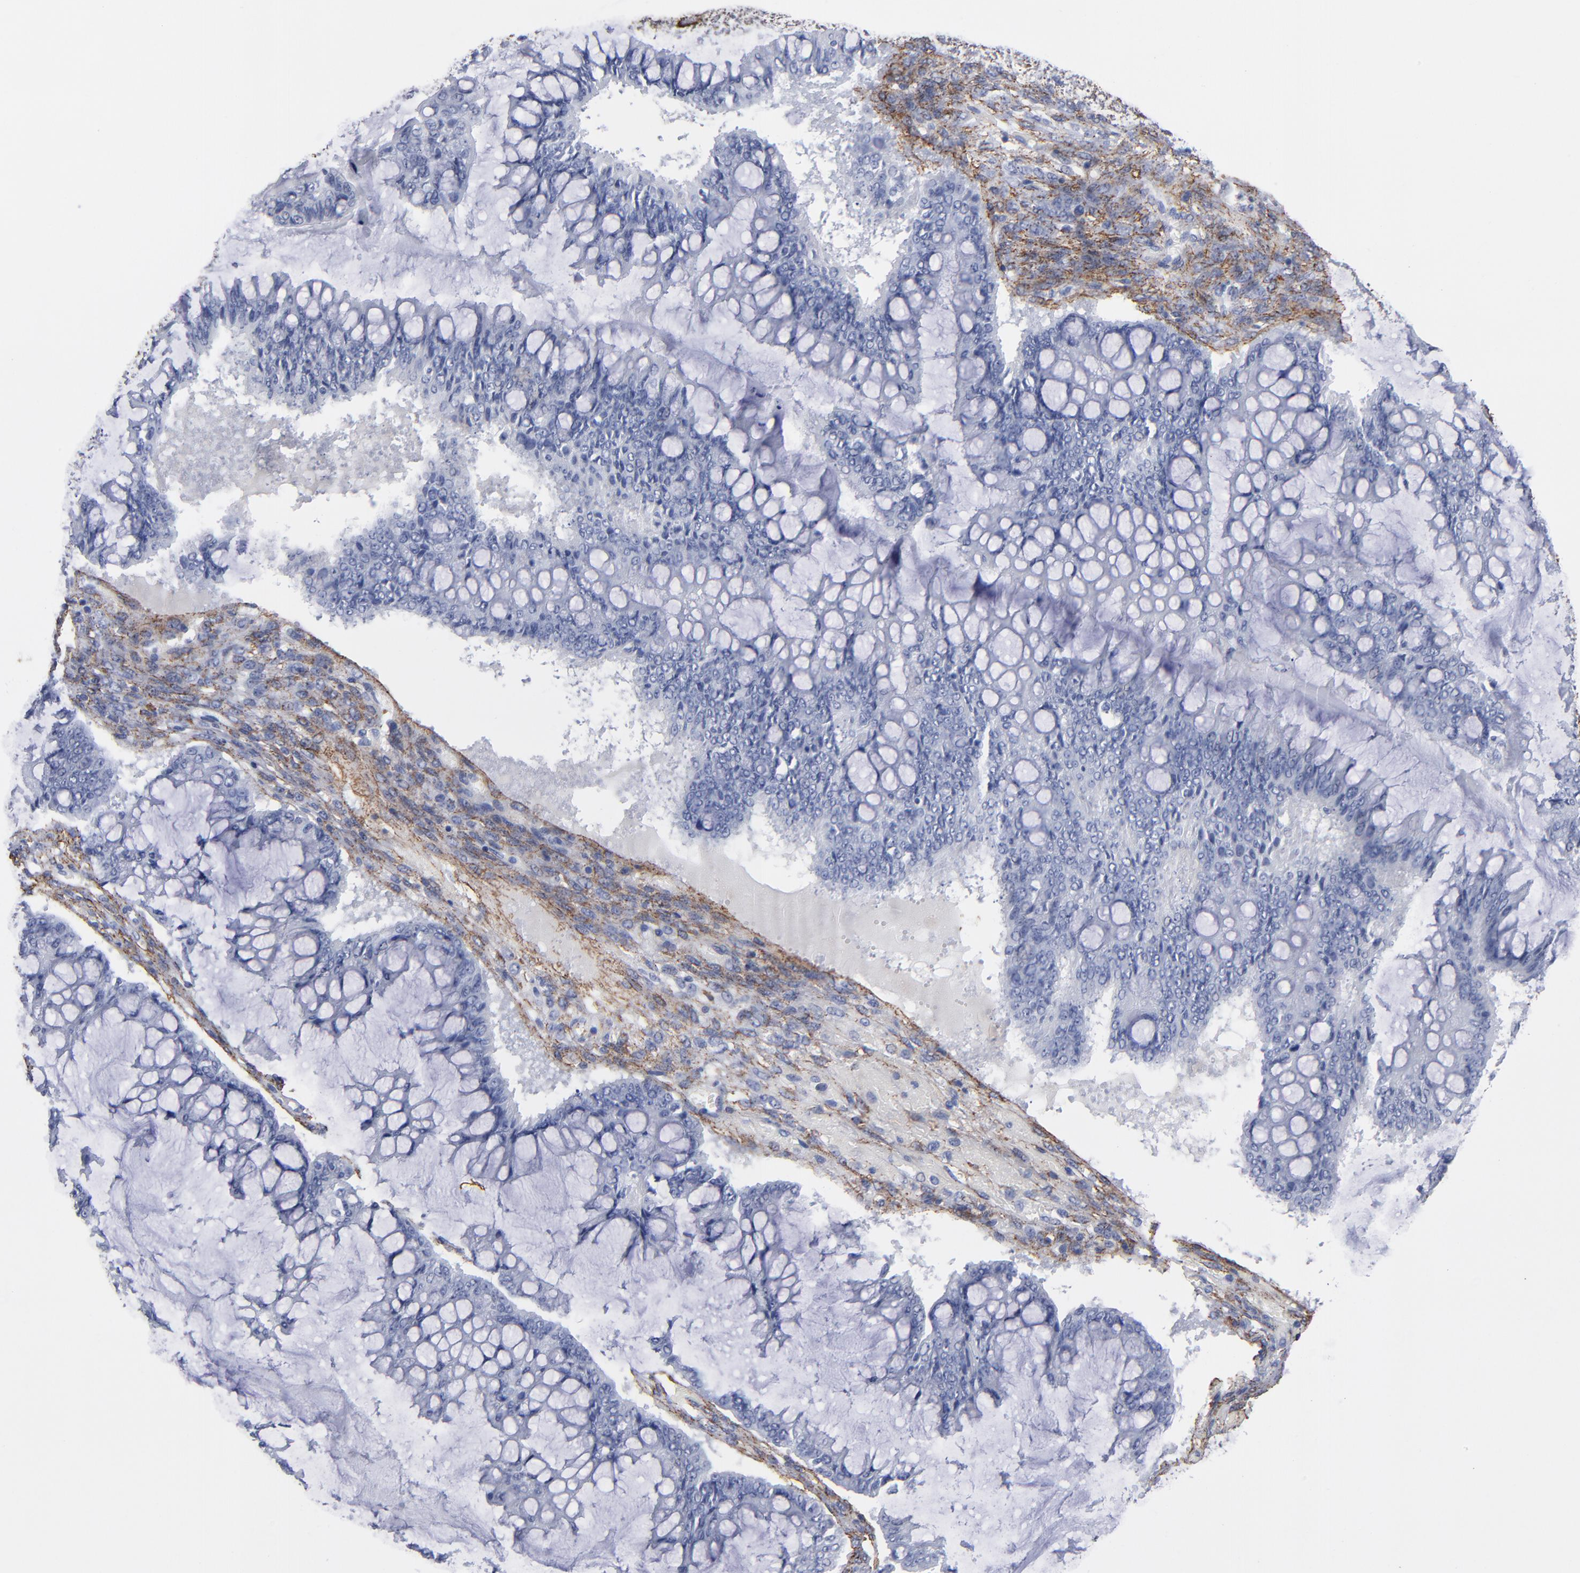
{"staining": {"intensity": "negative", "quantity": "none", "location": "none"}, "tissue": "ovarian cancer", "cell_type": "Tumor cells", "image_type": "cancer", "snomed": [{"axis": "morphology", "description": "Cystadenocarcinoma, mucinous, NOS"}, {"axis": "topography", "description": "Ovary"}], "caption": "Tumor cells are negative for brown protein staining in mucinous cystadenocarcinoma (ovarian). (Stains: DAB (3,3'-diaminobenzidine) immunohistochemistry (IHC) with hematoxylin counter stain, Microscopy: brightfield microscopy at high magnification).", "gene": "EMILIN1", "patient": {"sex": "female", "age": 73}}